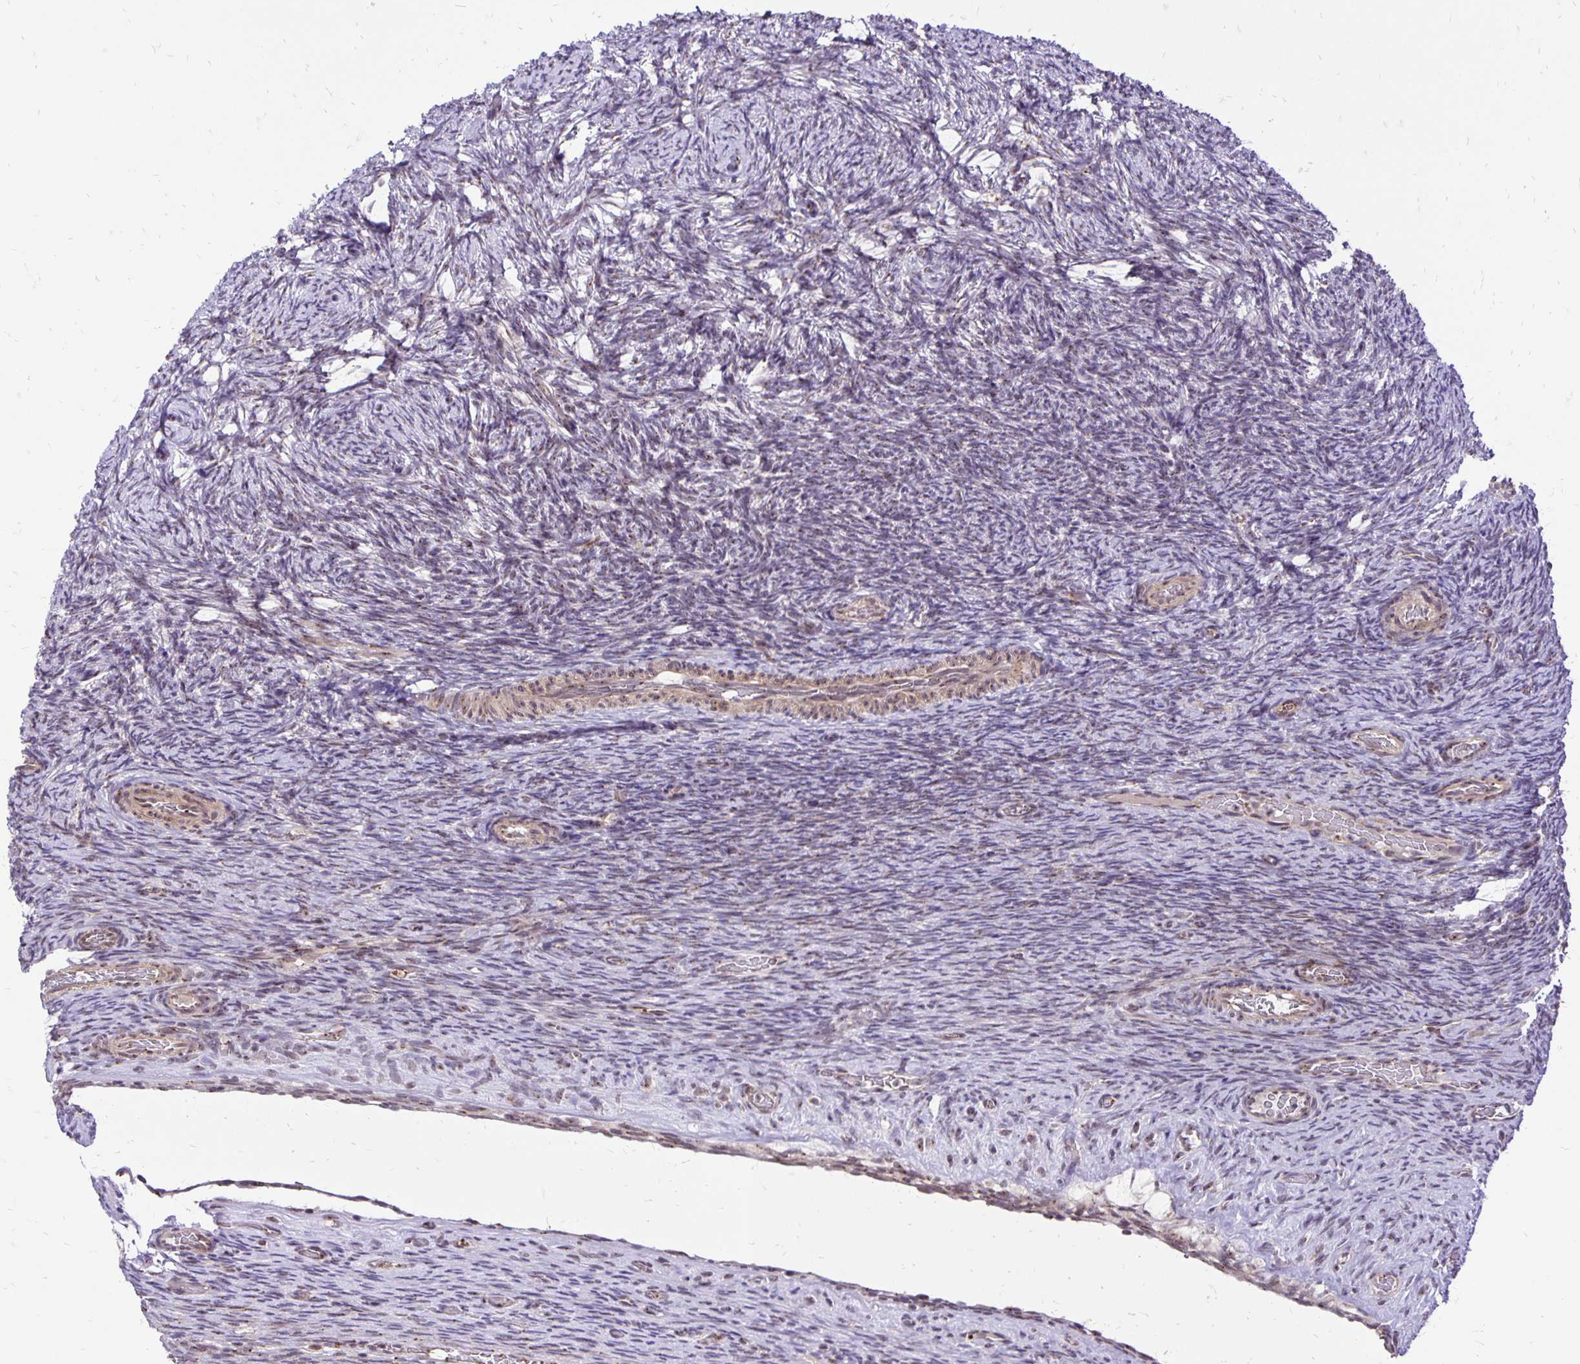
{"staining": {"intensity": "weak", "quantity": "<25%", "location": "cytoplasmic/membranous"}, "tissue": "ovary", "cell_type": "Ovarian stroma cells", "image_type": "normal", "snomed": [{"axis": "morphology", "description": "Normal tissue, NOS"}, {"axis": "topography", "description": "Ovary"}], "caption": "Photomicrograph shows no protein expression in ovarian stroma cells of benign ovary. Nuclei are stained in blue.", "gene": "GOLGA5", "patient": {"sex": "female", "age": 34}}